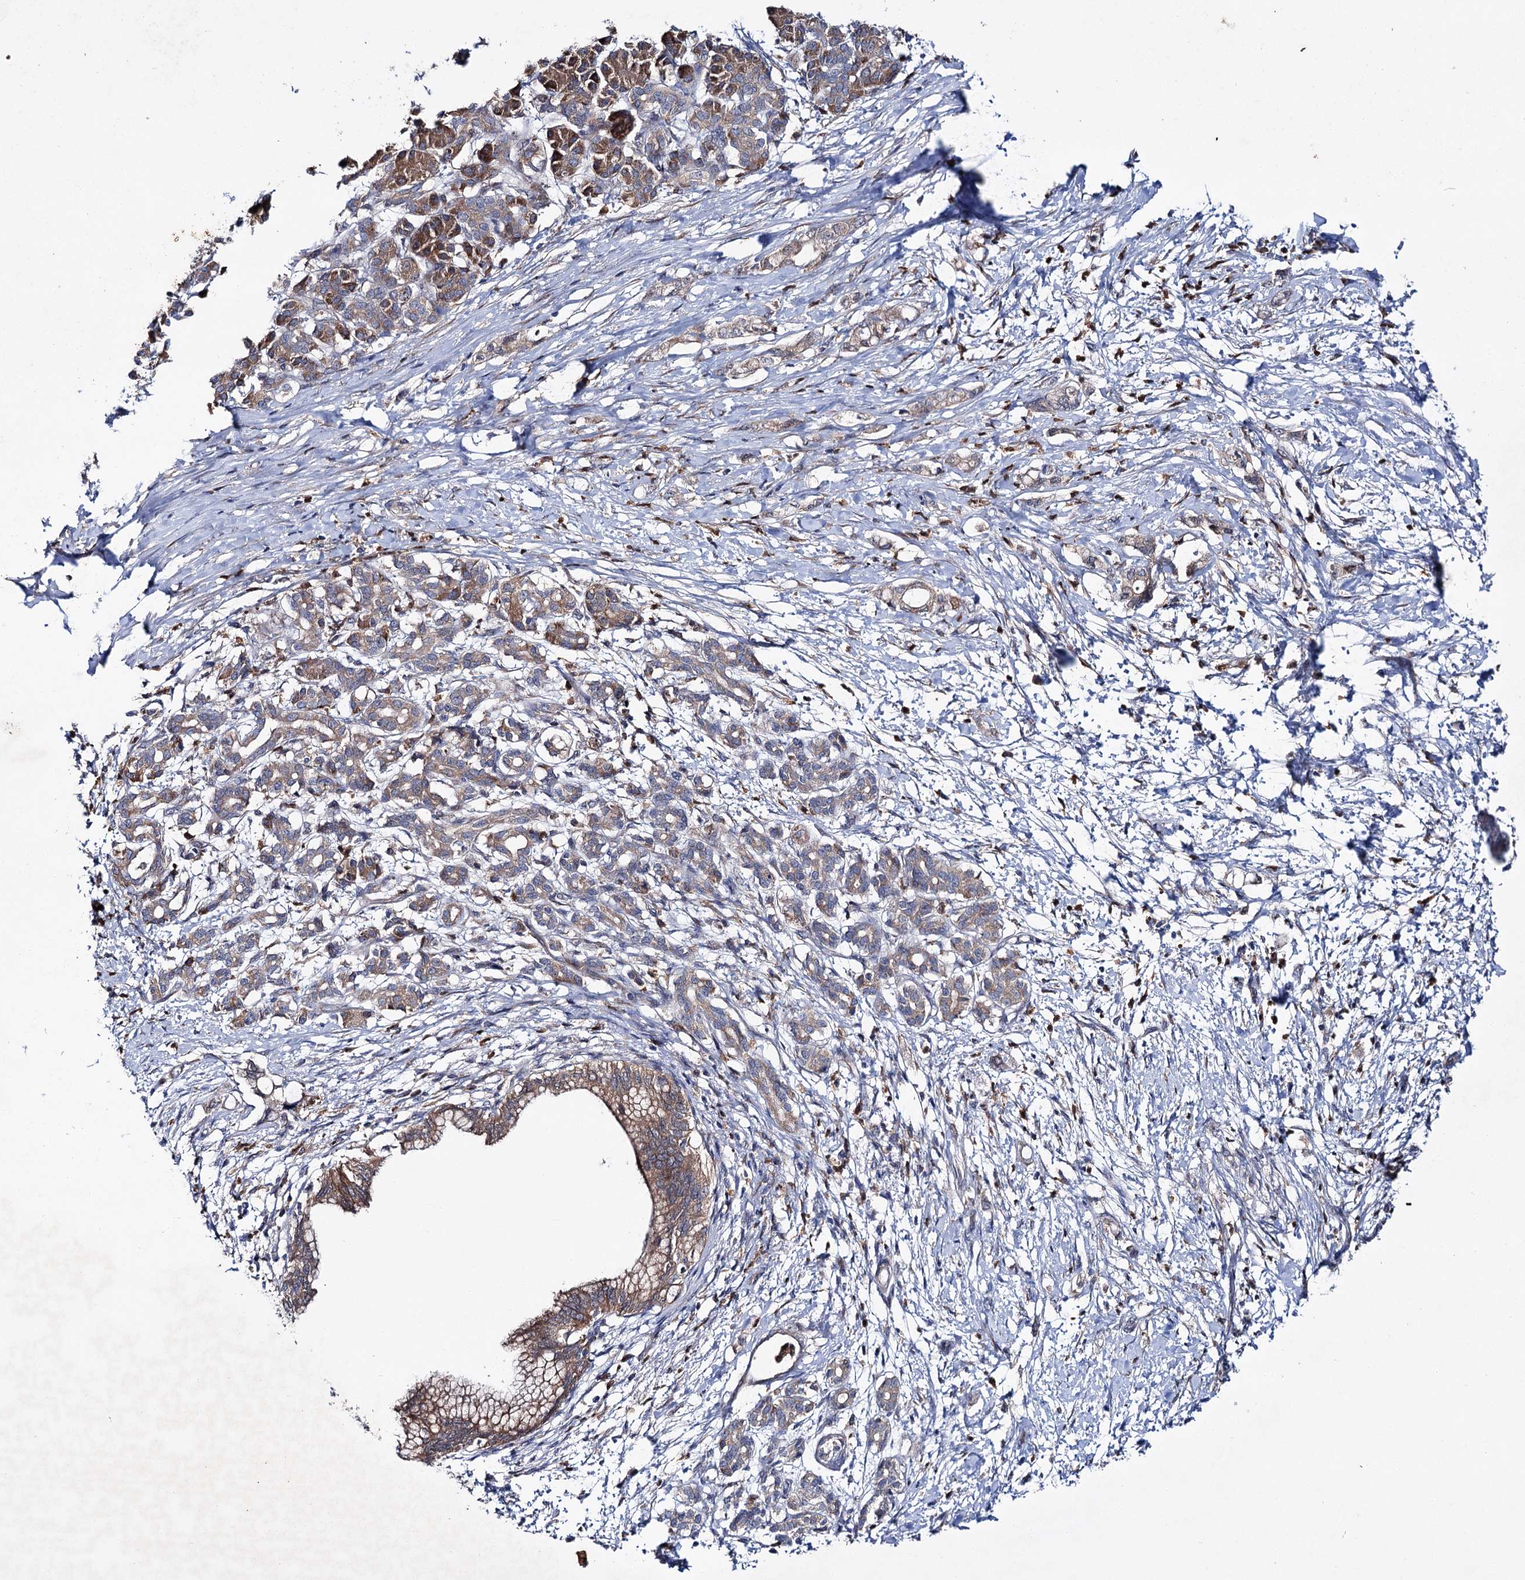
{"staining": {"intensity": "moderate", "quantity": "25%-75%", "location": "cytoplasmic/membranous"}, "tissue": "pancreatic cancer", "cell_type": "Tumor cells", "image_type": "cancer", "snomed": [{"axis": "morphology", "description": "Adenocarcinoma, NOS"}, {"axis": "topography", "description": "Pancreas"}], "caption": "Pancreatic adenocarcinoma tissue reveals moderate cytoplasmic/membranous positivity in about 25%-75% of tumor cells", "gene": "PTPN3", "patient": {"sex": "female", "age": 55}}